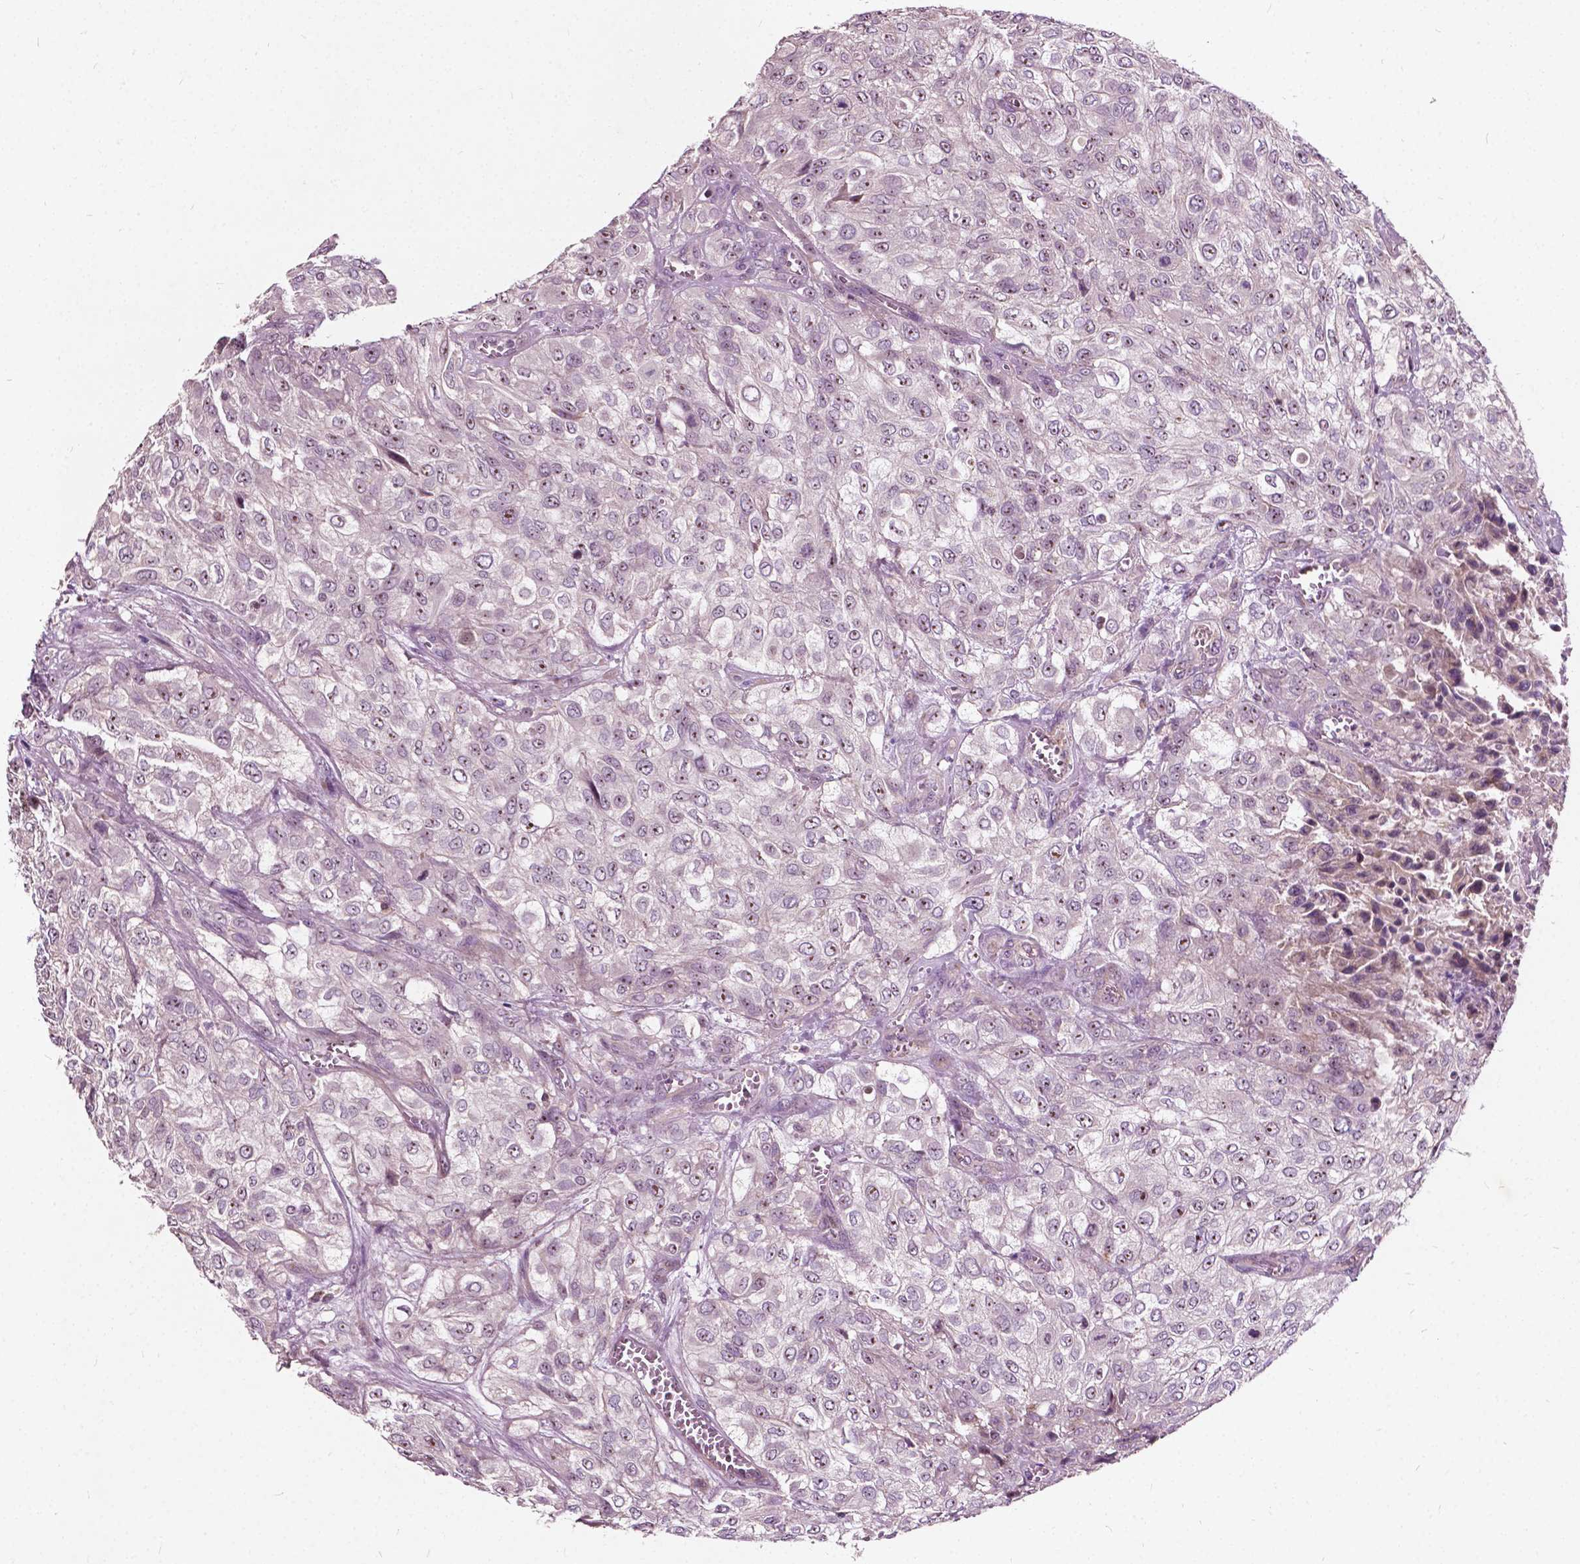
{"staining": {"intensity": "weak", "quantity": "25%-75%", "location": "nuclear"}, "tissue": "urothelial cancer", "cell_type": "Tumor cells", "image_type": "cancer", "snomed": [{"axis": "morphology", "description": "Urothelial carcinoma, High grade"}, {"axis": "topography", "description": "Urinary bladder"}], "caption": "Immunohistochemistry (IHC) micrograph of high-grade urothelial carcinoma stained for a protein (brown), which exhibits low levels of weak nuclear positivity in about 25%-75% of tumor cells.", "gene": "ODF3L2", "patient": {"sex": "male", "age": 57}}